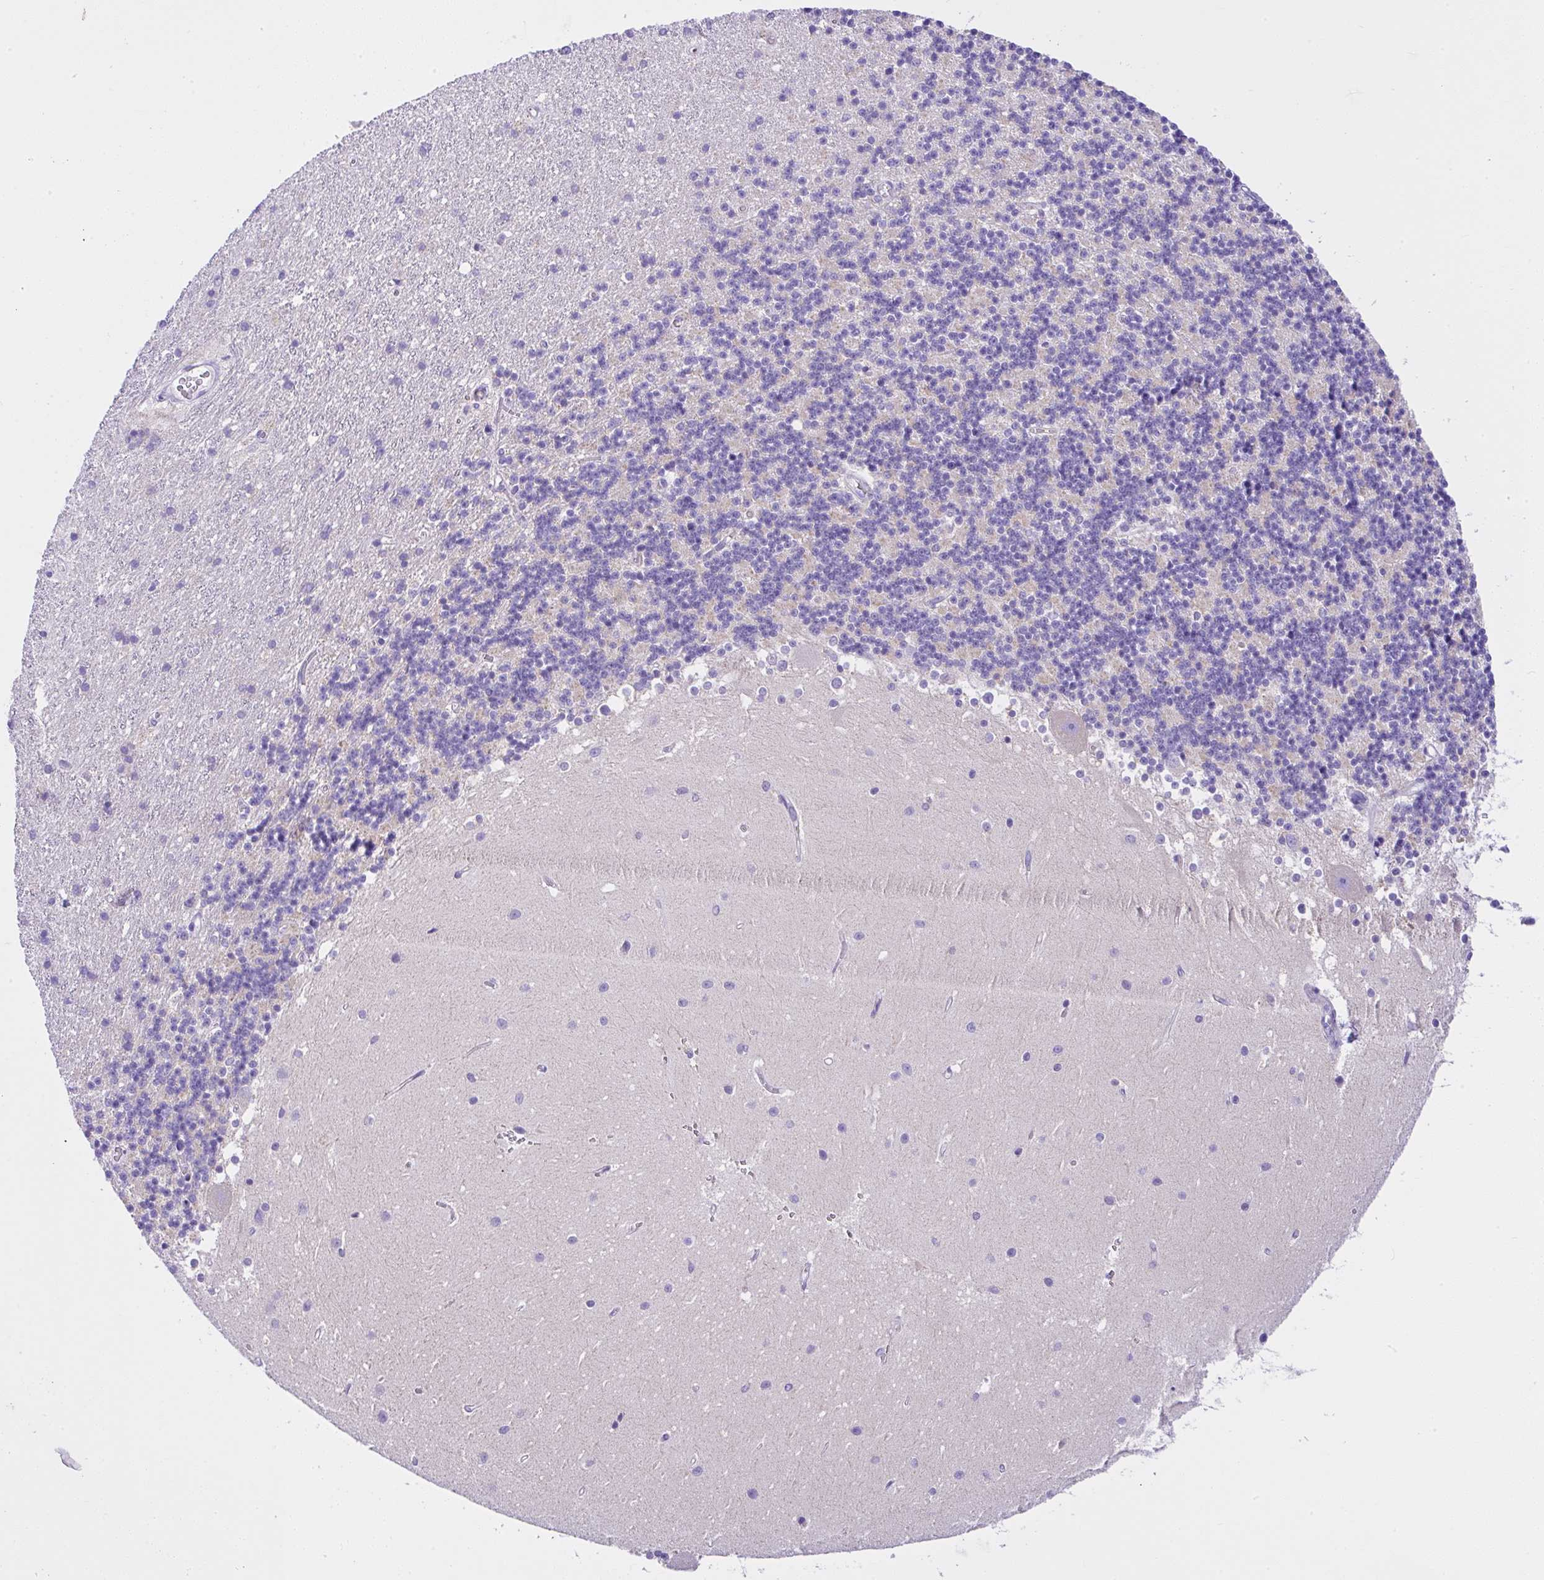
{"staining": {"intensity": "negative", "quantity": "none", "location": "none"}, "tissue": "cerebellum", "cell_type": "Cells in granular layer", "image_type": "normal", "snomed": [{"axis": "morphology", "description": "Normal tissue, NOS"}, {"axis": "topography", "description": "Cerebellum"}], "caption": "Protein analysis of unremarkable cerebellum displays no significant staining in cells in granular layer.", "gene": "SLC13A1", "patient": {"sex": "male", "age": 54}}